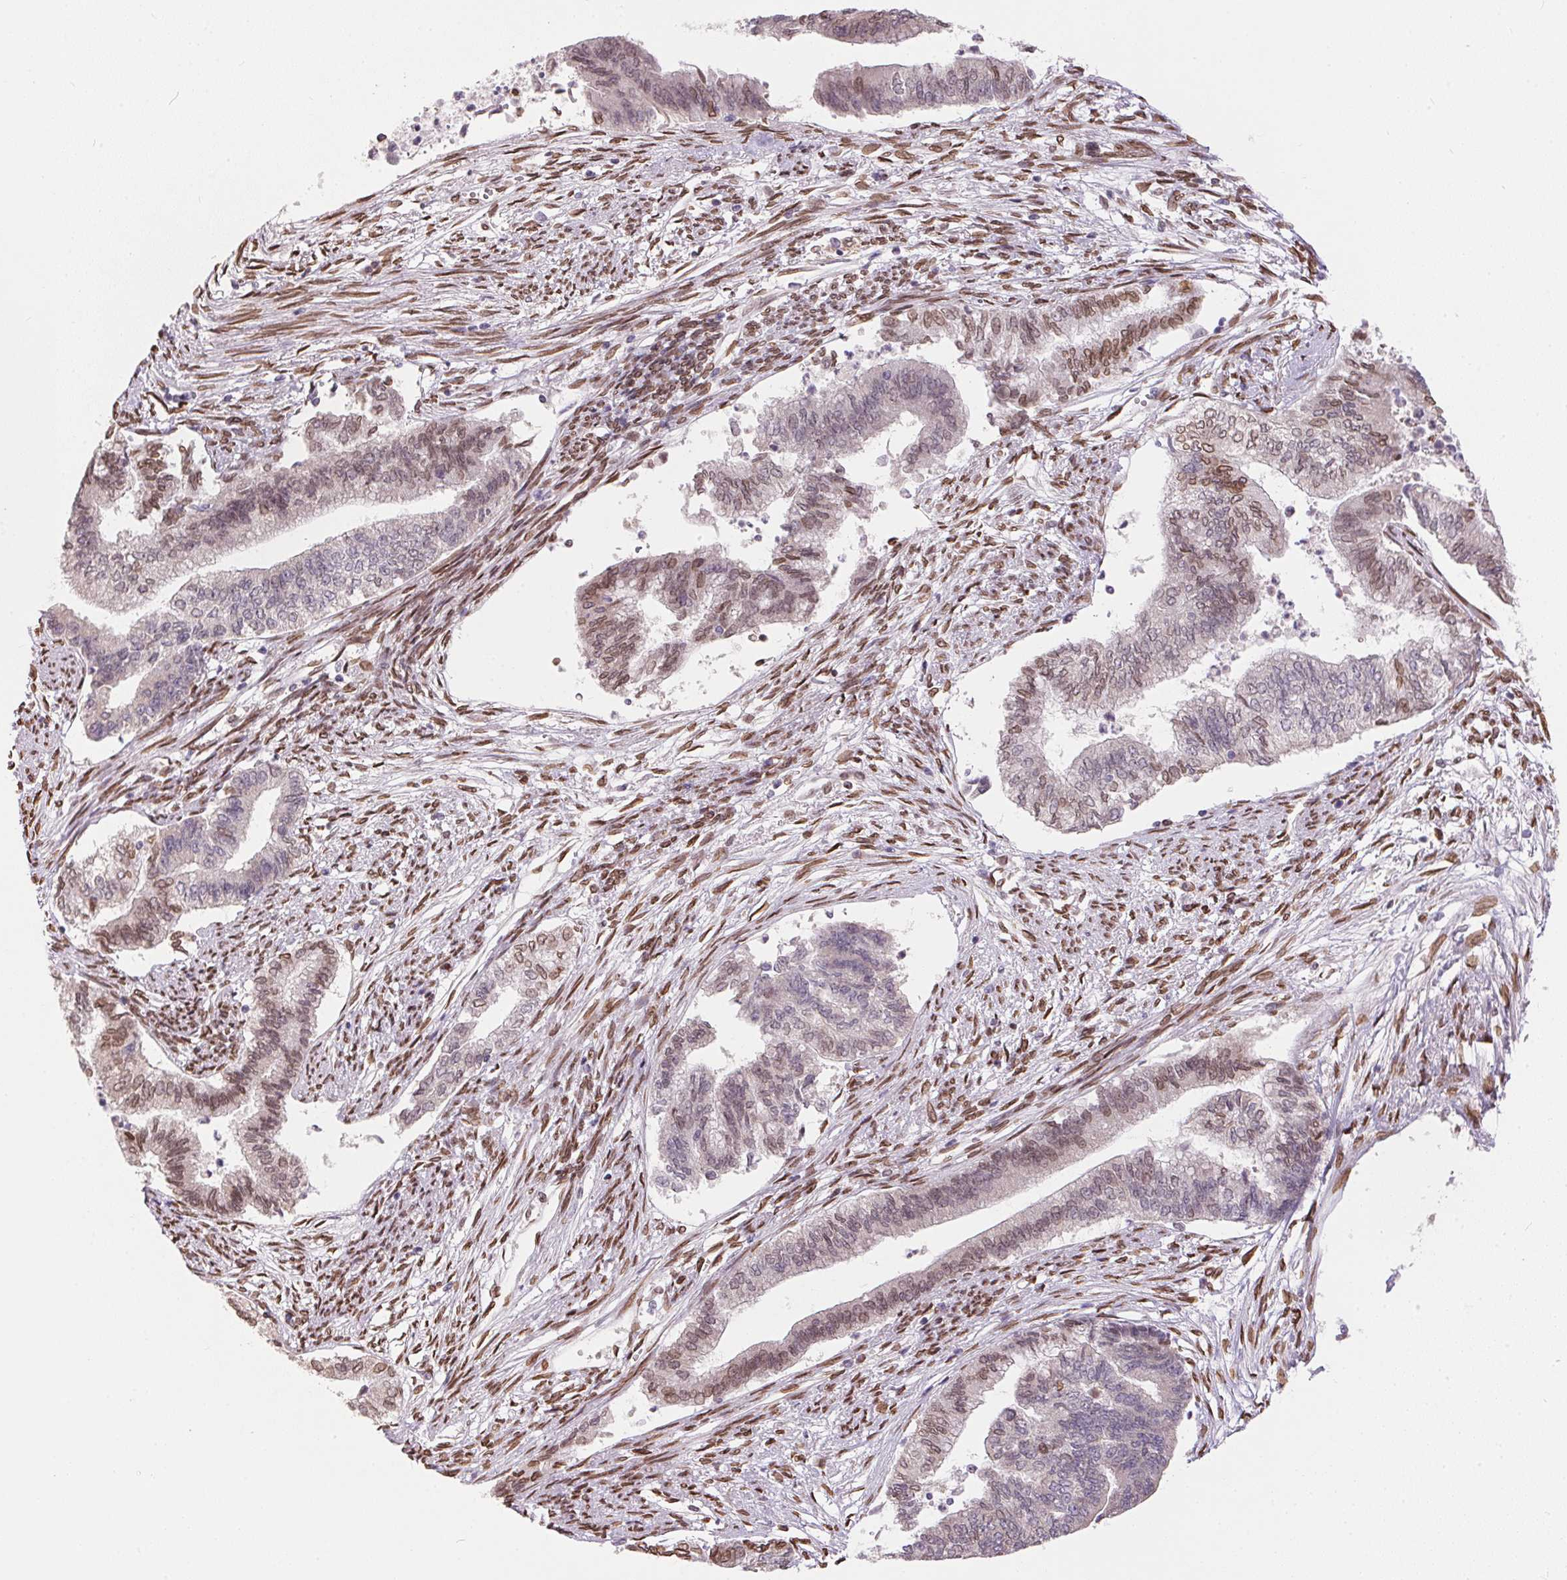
{"staining": {"intensity": "moderate", "quantity": "25%-75%", "location": "cytoplasmic/membranous,nuclear"}, "tissue": "endometrial cancer", "cell_type": "Tumor cells", "image_type": "cancer", "snomed": [{"axis": "morphology", "description": "Adenocarcinoma, NOS"}, {"axis": "topography", "description": "Endometrium"}], "caption": "Approximately 25%-75% of tumor cells in human adenocarcinoma (endometrial) exhibit moderate cytoplasmic/membranous and nuclear protein positivity as visualized by brown immunohistochemical staining.", "gene": "TMEM175", "patient": {"sex": "female", "age": 65}}